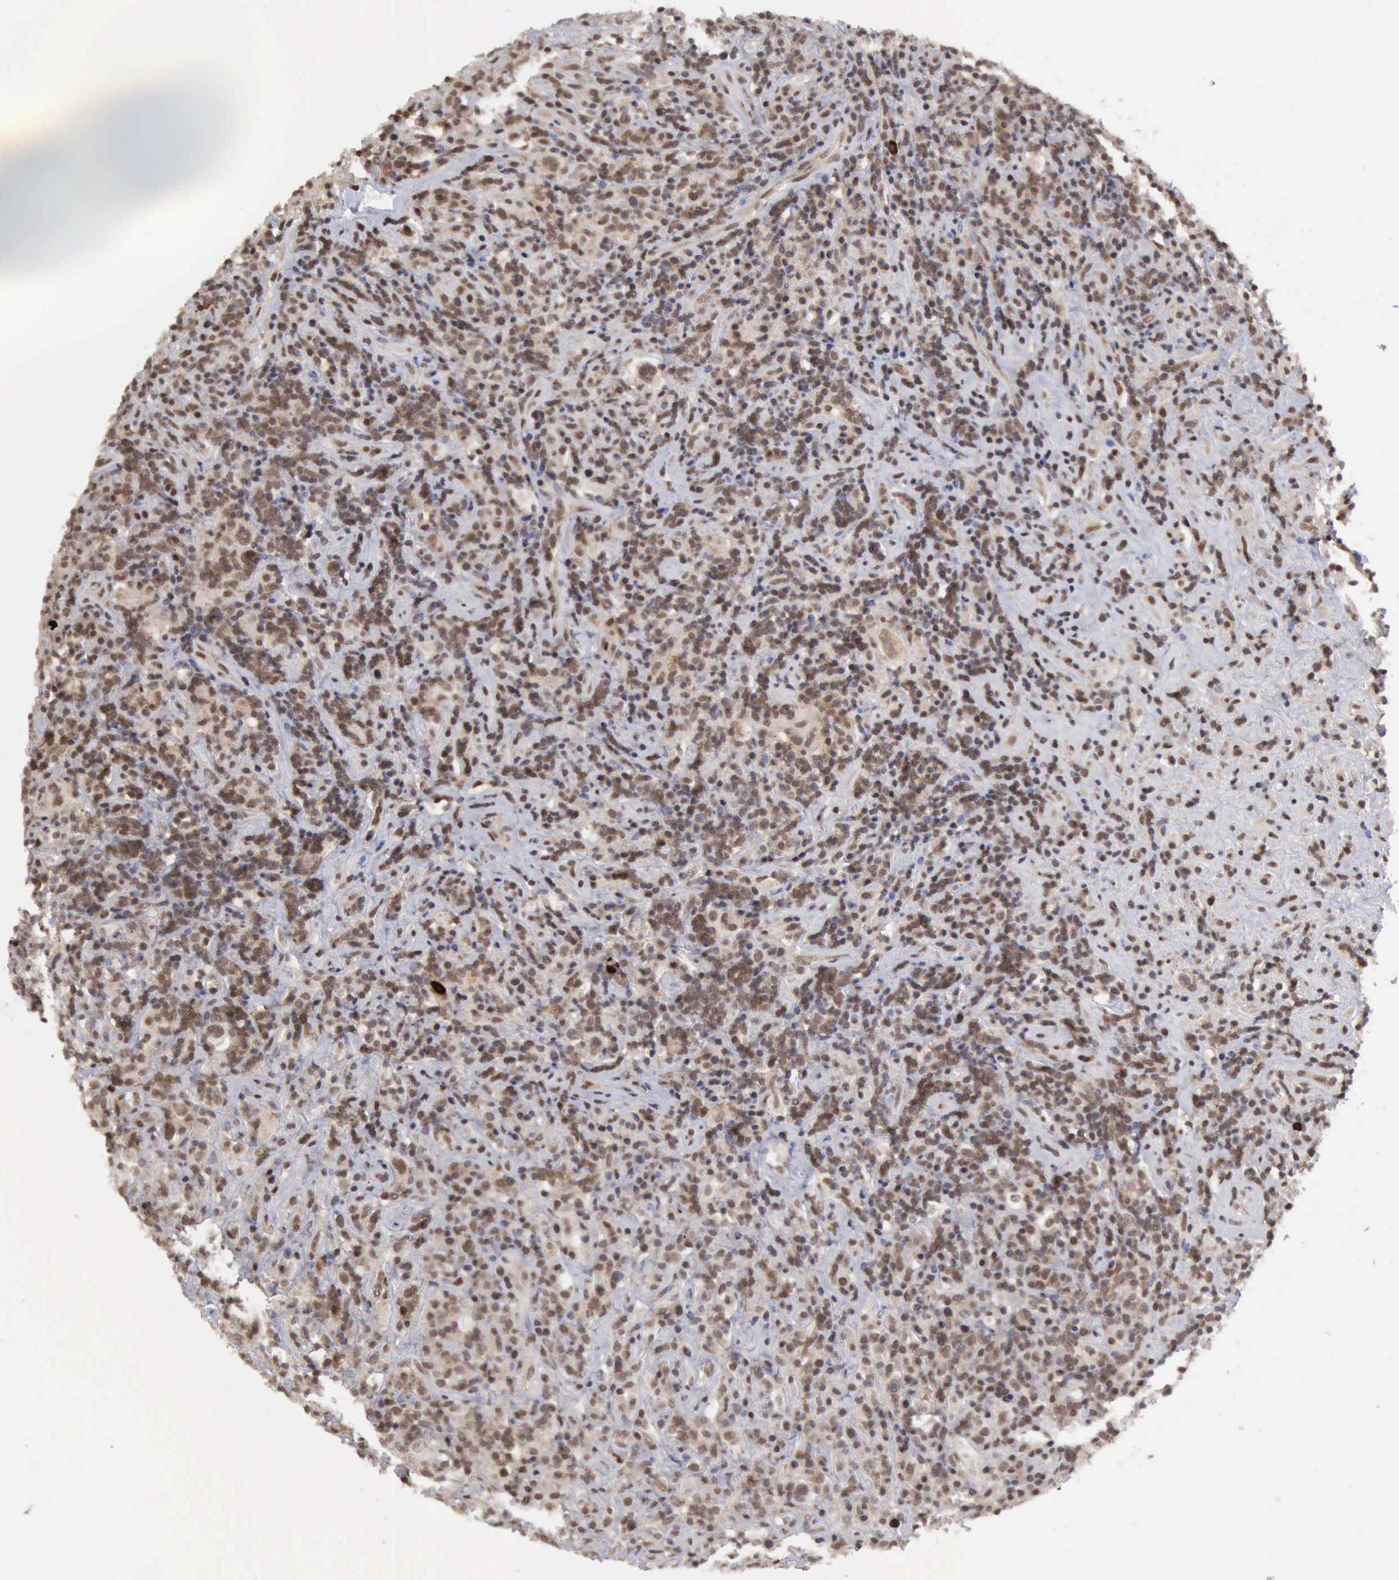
{"staining": {"intensity": "moderate", "quantity": "25%-75%", "location": "cytoplasmic/membranous,nuclear"}, "tissue": "lymphoma", "cell_type": "Tumor cells", "image_type": "cancer", "snomed": [{"axis": "morphology", "description": "Hodgkin's disease, NOS"}, {"axis": "topography", "description": "Lymph node"}], "caption": "Immunohistochemical staining of human lymphoma reveals medium levels of moderate cytoplasmic/membranous and nuclear protein positivity in about 25%-75% of tumor cells.", "gene": "CDKN2A", "patient": {"sex": "male", "age": 46}}